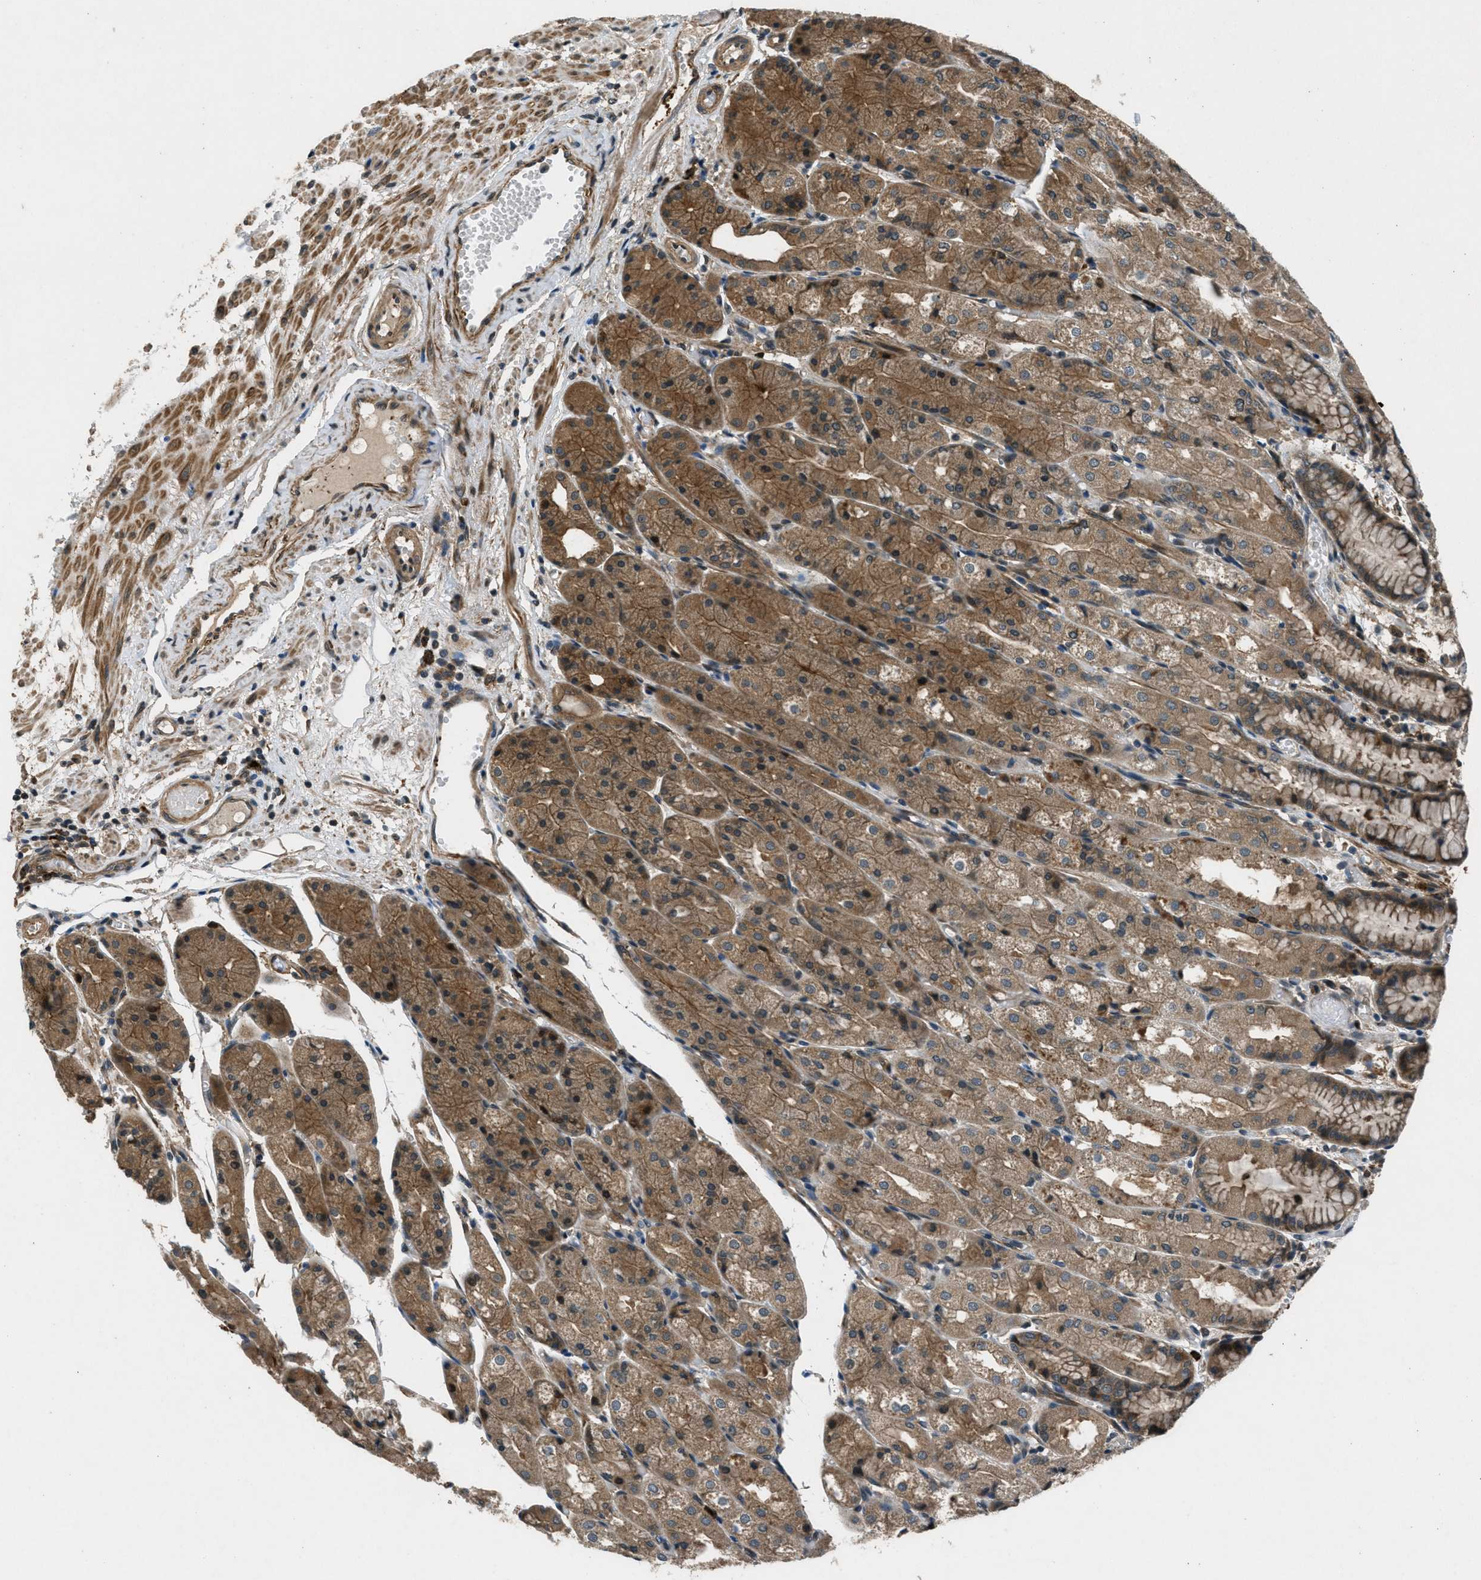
{"staining": {"intensity": "moderate", "quantity": ">75%", "location": "cytoplasmic/membranous"}, "tissue": "stomach", "cell_type": "Glandular cells", "image_type": "normal", "snomed": [{"axis": "morphology", "description": "Normal tissue, NOS"}, {"axis": "topography", "description": "Stomach, upper"}], "caption": "Immunohistochemistry photomicrograph of unremarkable stomach: human stomach stained using IHC exhibits medium levels of moderate protein expression localized specifically in the cytoplasmic/membranous of glandular cells, appearing as a cytoplasmic/membranous brown color.", "gene": "EPSTI1", "patient": {"sex": "male", "age": 72}}